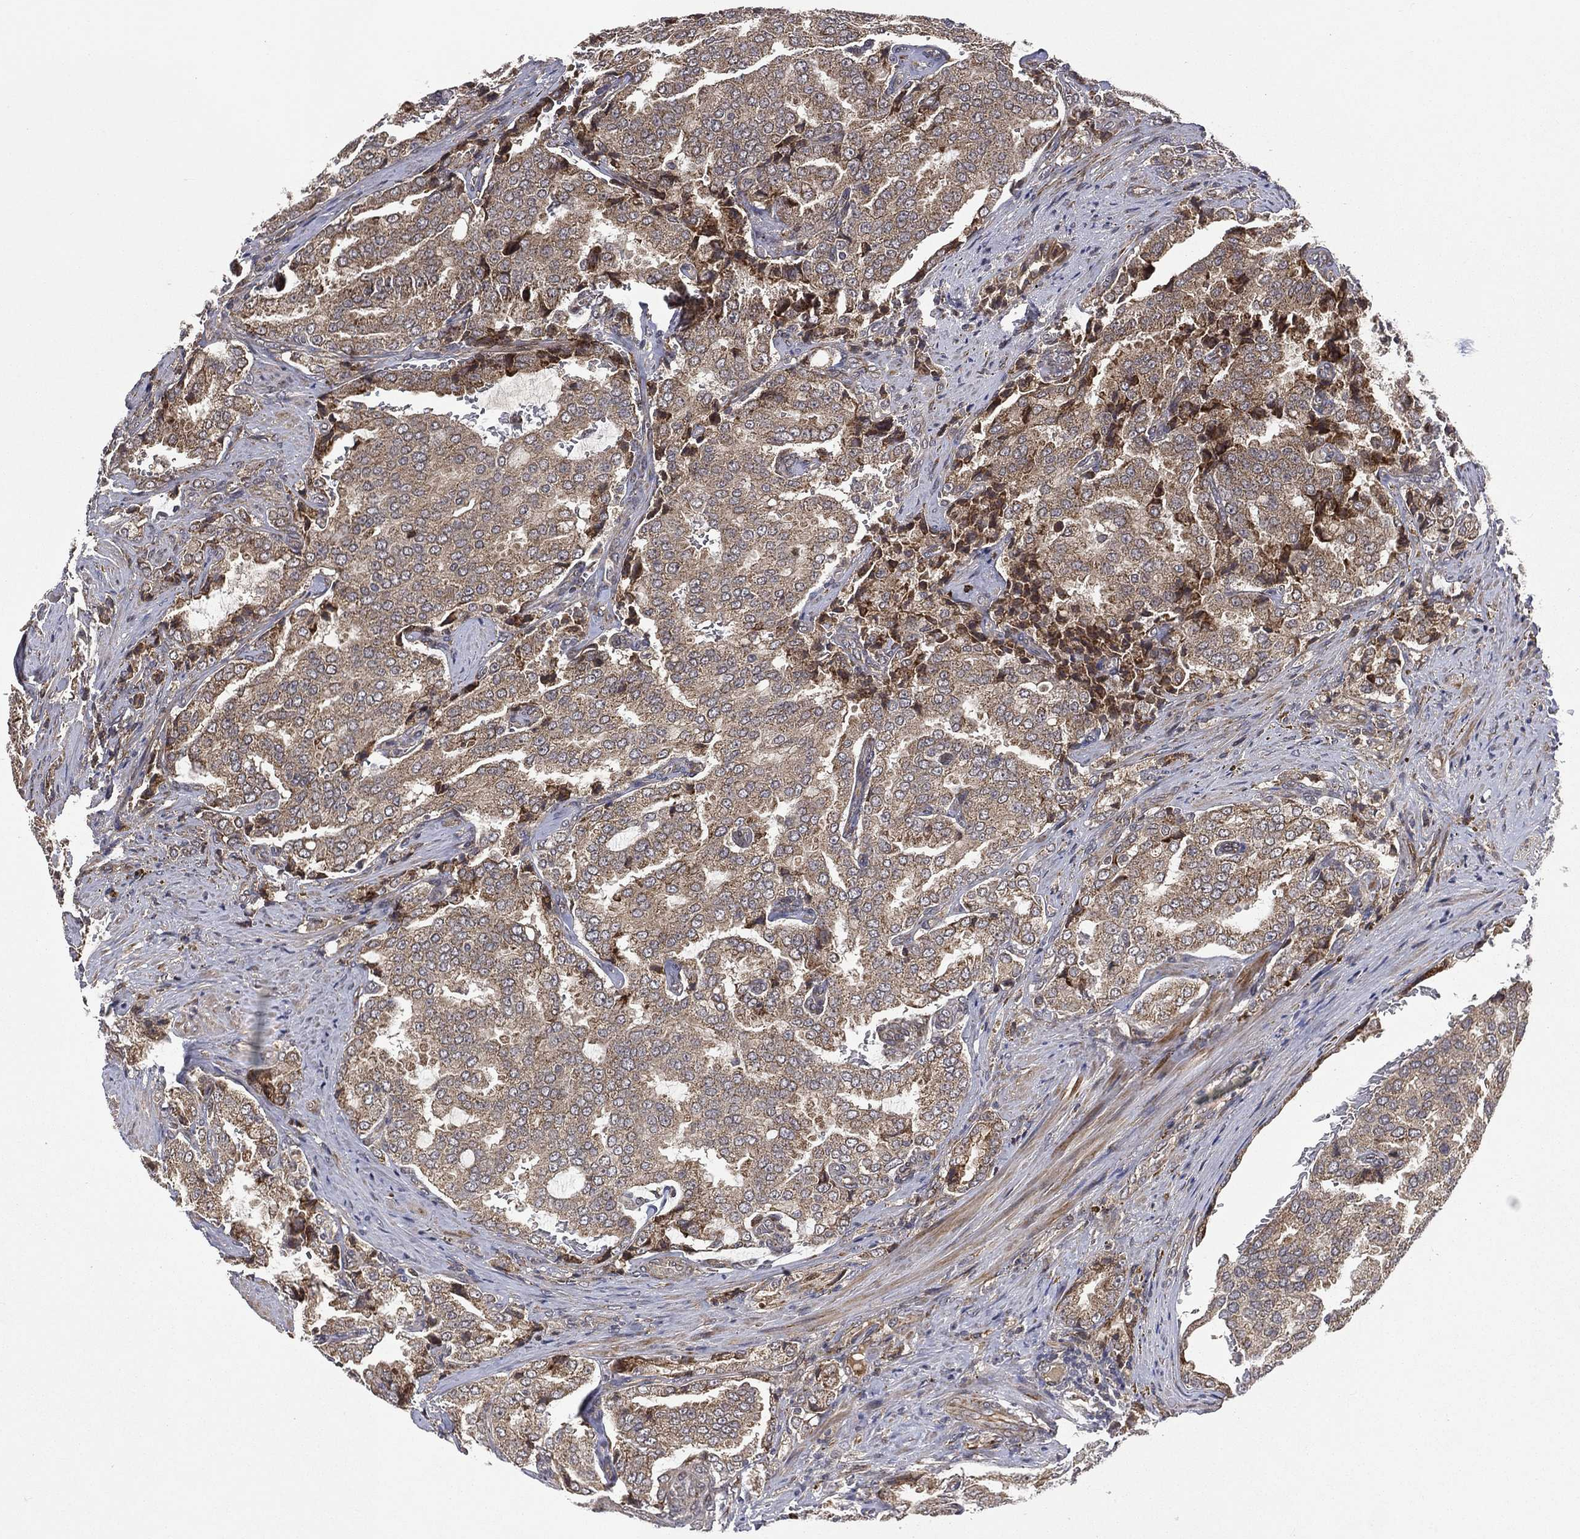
{"staining": {"intensity": "weak", "quantity": ">75%", "location": "cytoplasmic/membranous"}, "tissue": "prostate cancer", "cell_type": "Tumor cells", "image_type": "cancer", "snomed": [{"axis": "morphology", "description": "Adenocarcinoma, NOS"}, {"axis": "topography", "description": "Prostate"}], "caption": "Weak cytoplasmic/membranous expression is present in approximately >75% of tumor cells in prostate adenocarcinoma.", "gene": "RAB11FIP4", "patient": {"sex": "male", "age": 65}}